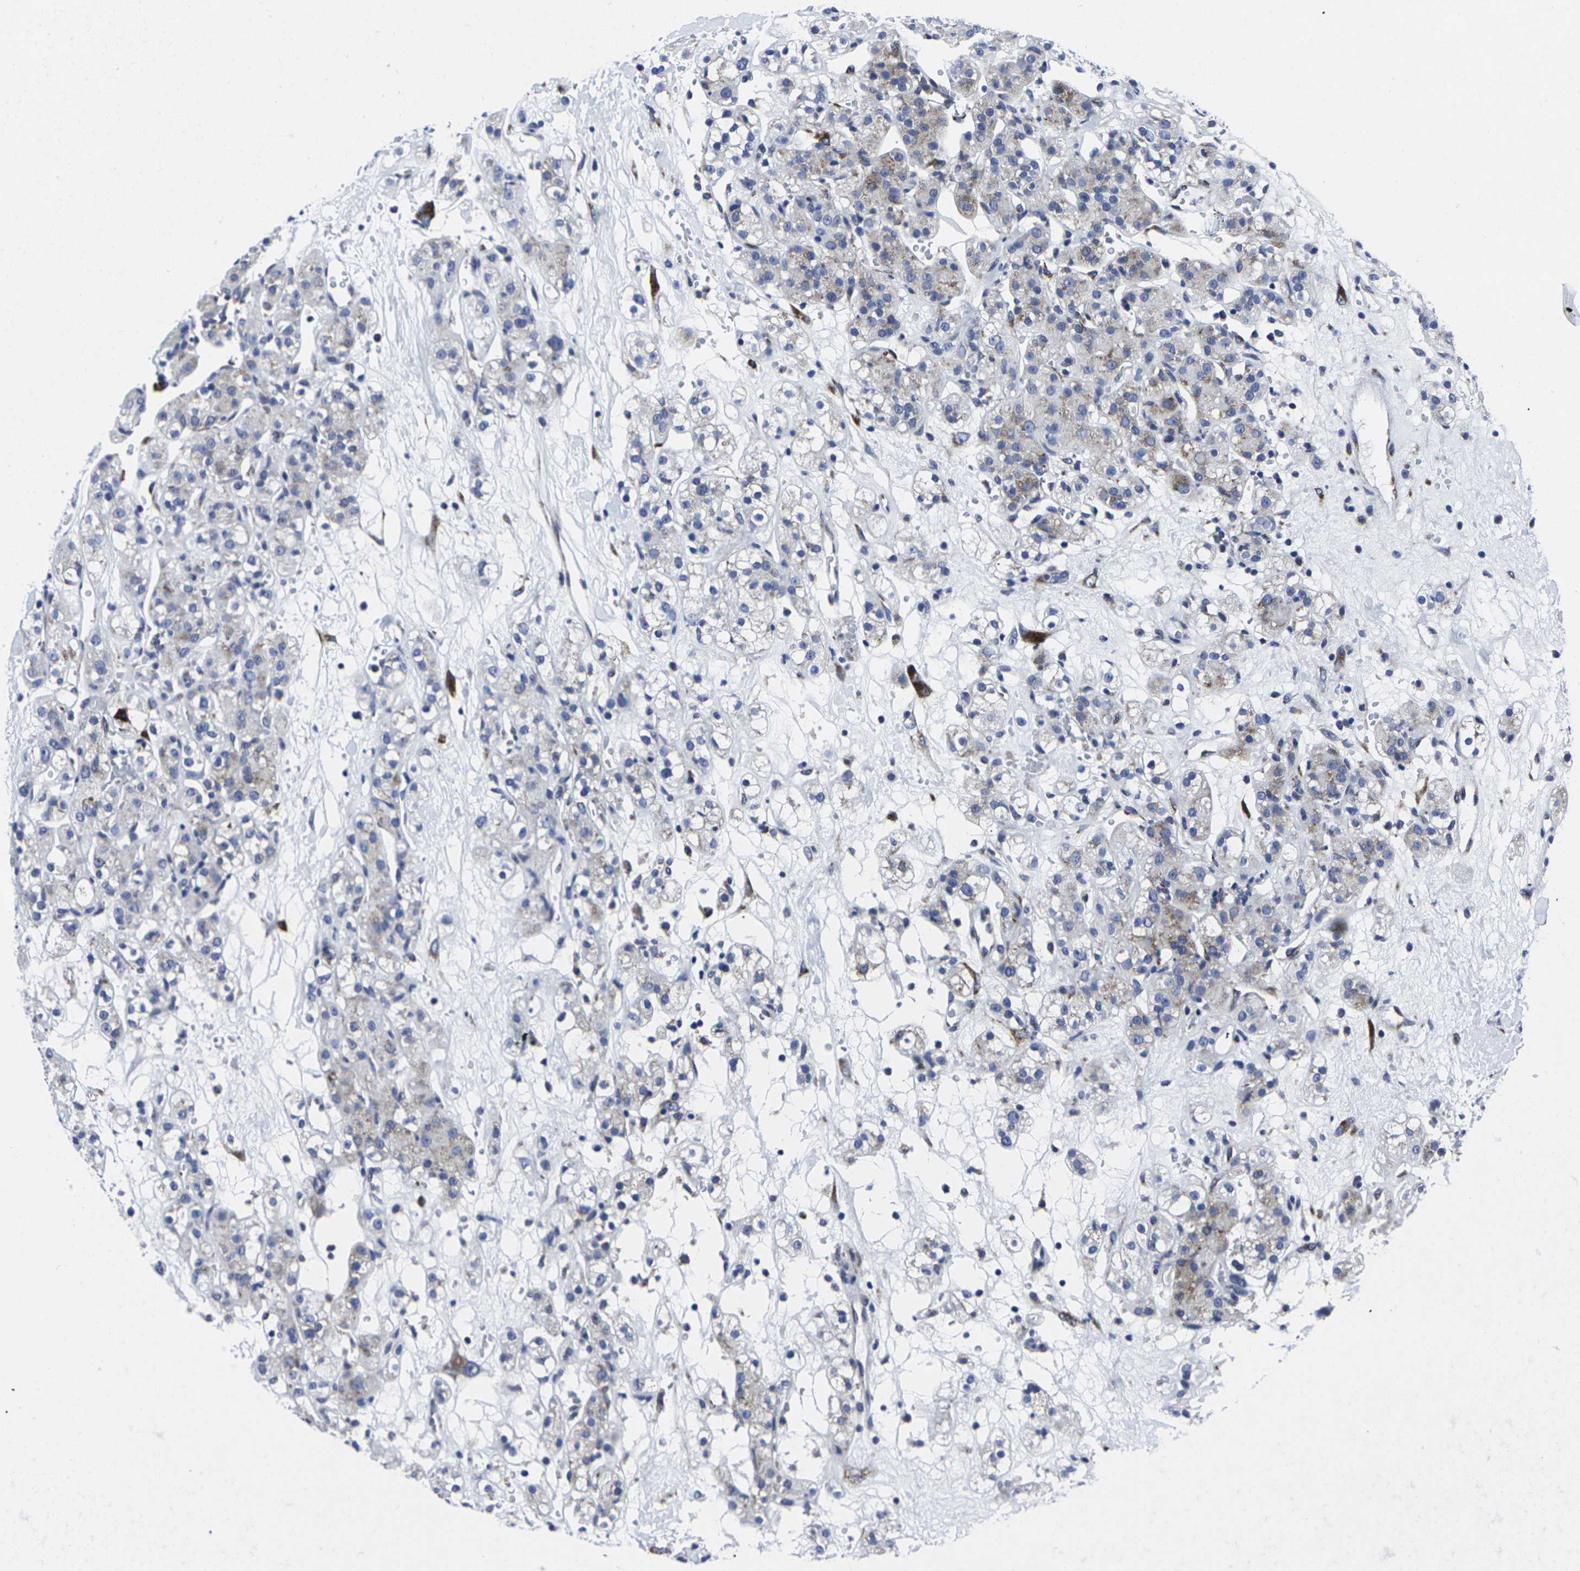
{"staining": {"intensity": "moderate", "quantity": "<25%", "location": "cytoplasmic/membranous"}, "tissue": "renal cancer", "cell_type": "Tumor cells", "image_type": "cancer", "snomed": [{"axis": "morphology", "description": "Normal tissue, NOS"}, {"axis": "morphology", "description": "Adenocarcinoma, NOS"}, {"axis": "topography", "description": "Kidney"}], "caption": "Renal adenocarcinoma tissue demonstrates moderate cytoplasmic/membranous positivity in about <25% of tumor cells", "gene": "RPN1", "patient": {"sex": "male", "age": 61}}